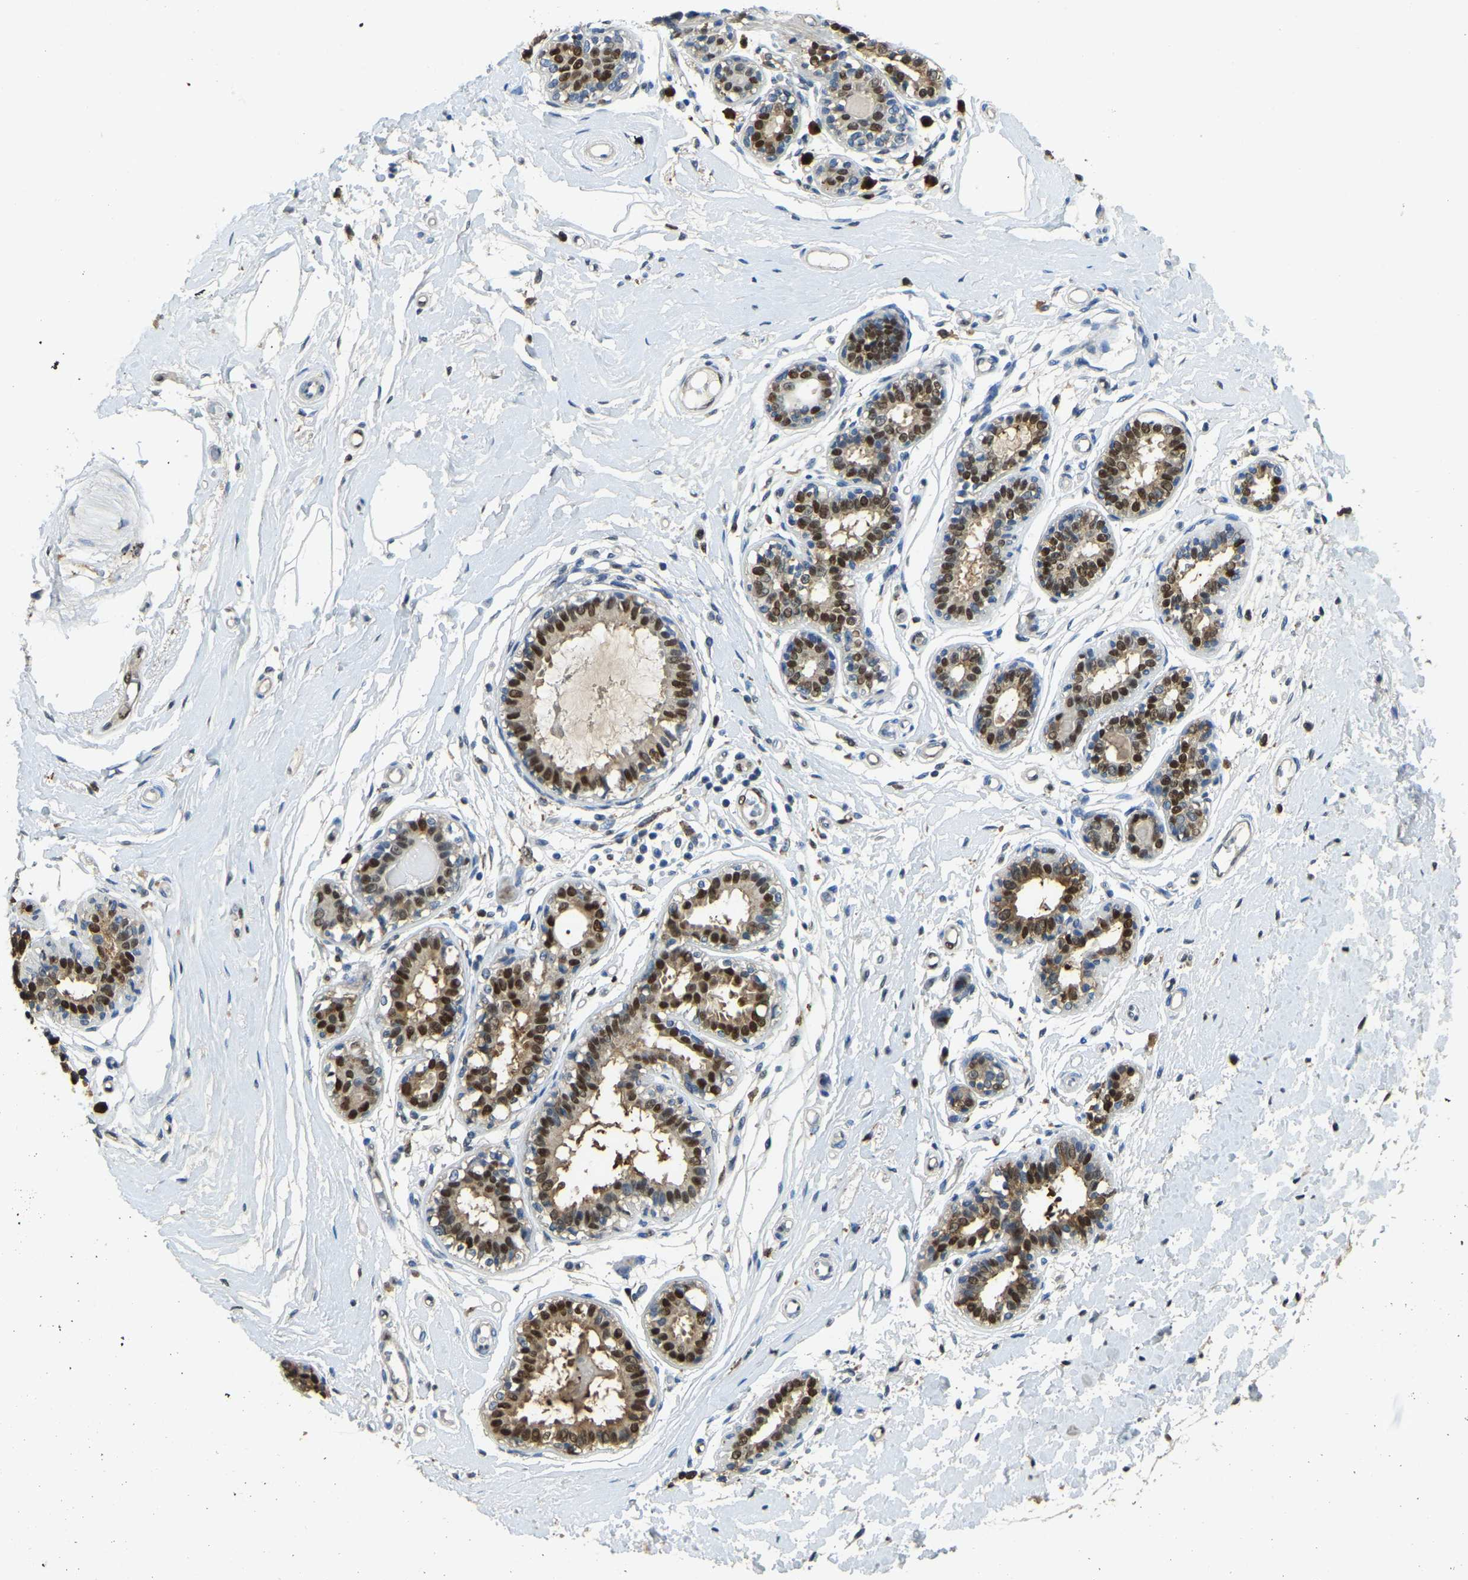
{"staining": {"intensity": "negative", "quantity": "none", "location": "none"}, "tissue": "breast", "cell_type": "Adipocytes", "image_type": "normal", "snomed": [{"axis": "morphology", "description": "Normal tissue, NOS"}, {"axis": "morphology", "description": "Lobular carcinoma"}, {"axis": "topography", "description": "Breast"}], "caption": "Micrograph shows no significant protein expression in adipocytes of normal breast. Brightfield microscopy of IHC stained with DAB (3,3'-diaminobenzidine) (brown) and hematoxylin (blue), captured at high magnification.", "gene": "NANS", "patient": {"sex": "female", "age": 59}}